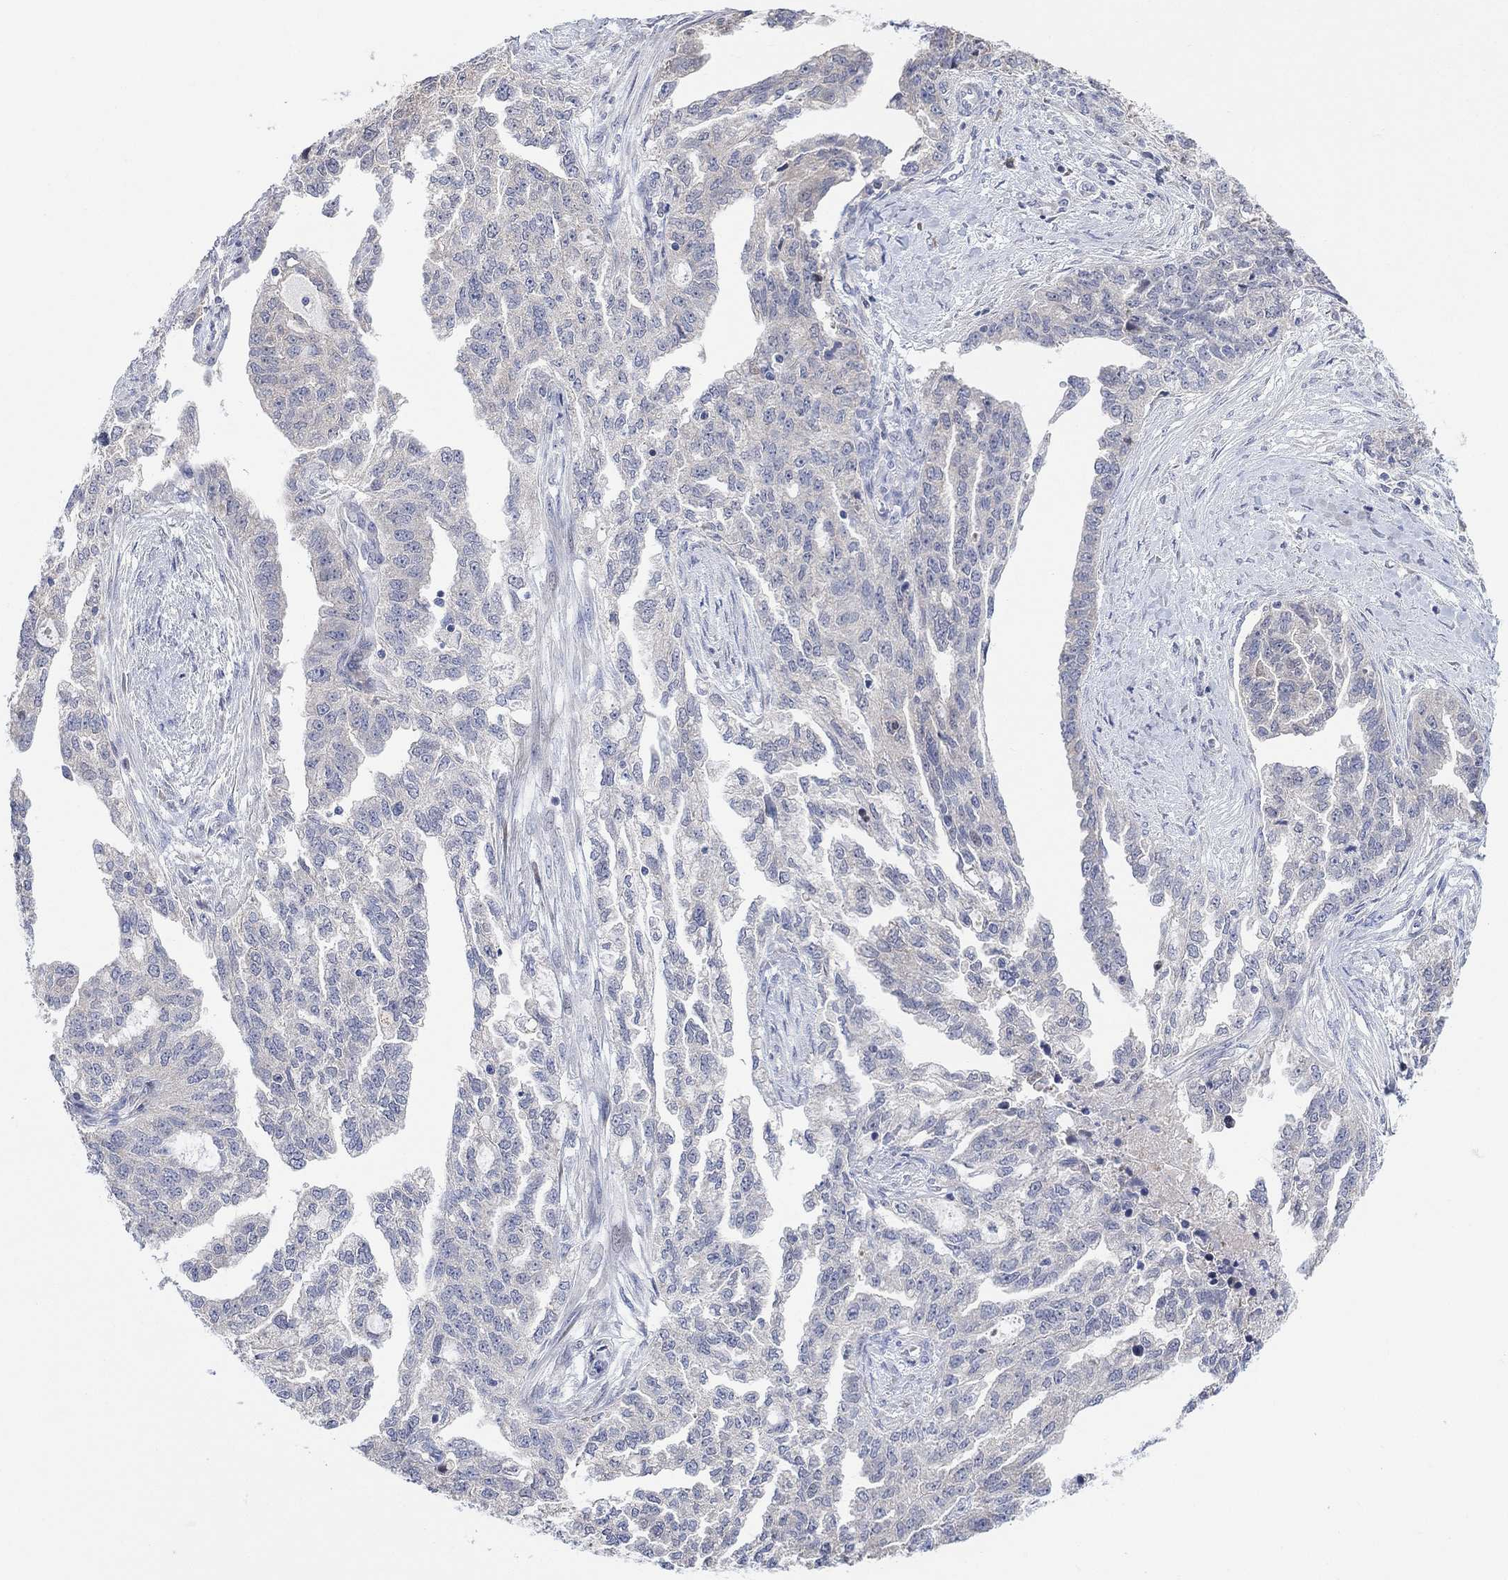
{"staining": {"intensity": "negative", "quantity": "none", "location": "none"}, "tissue": "ovarian cancer", "cell_type": "Tumor cells", "image_type": "cancer", "snomed": [{"axis": "morphology", "description": "Cystadenocarcinoma, serous, NOS"}, {"axis": "topography", "description": "Ovary"}], "caption": "This is an IHC image of human ovarian cancer. There is no expression in tumor cells.", "gene": "CNTF", "patient": {"sex": "female", "age": 51}}